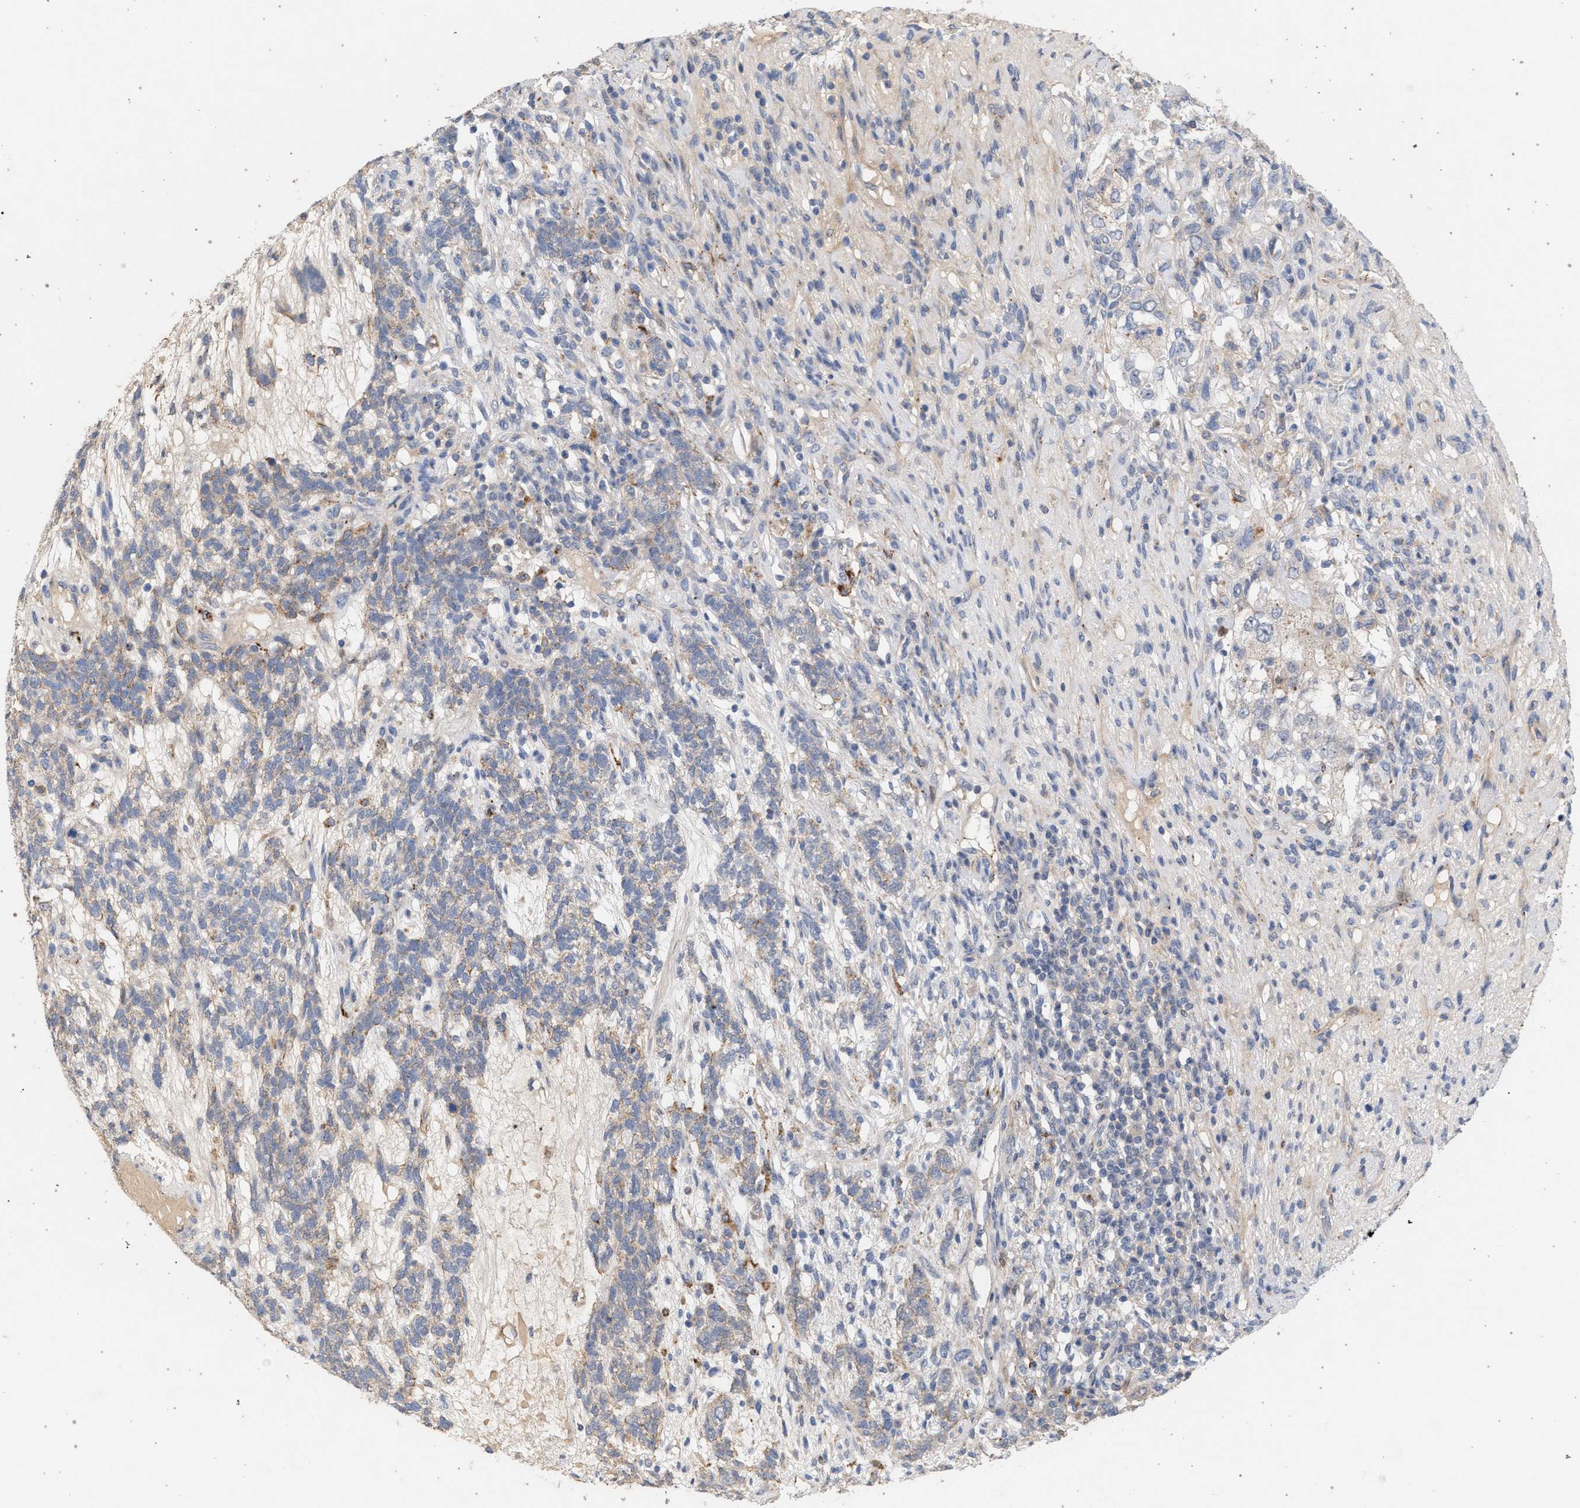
{"staining": {"intensity": "weak", "quantity": "25%-75%", "location": "cytoplasmic/membranous"}, "tissue": "testis cancer", "cell_type": "Tumor cells", "image_type": "cancer", "snomed": [{"axis": "morphology", "description": "Seminoma, NOS"}, {"axis": "topography", "description": "Testis"}], "caption": "A low amount of weak cytoplasmic/membranous staining is appreciated in about 25%-75% of tumor cells in testis cancer (seminoma) tissue.", "gene": "MAMDC2", "patient": {"sex": "male", "age": 28}}